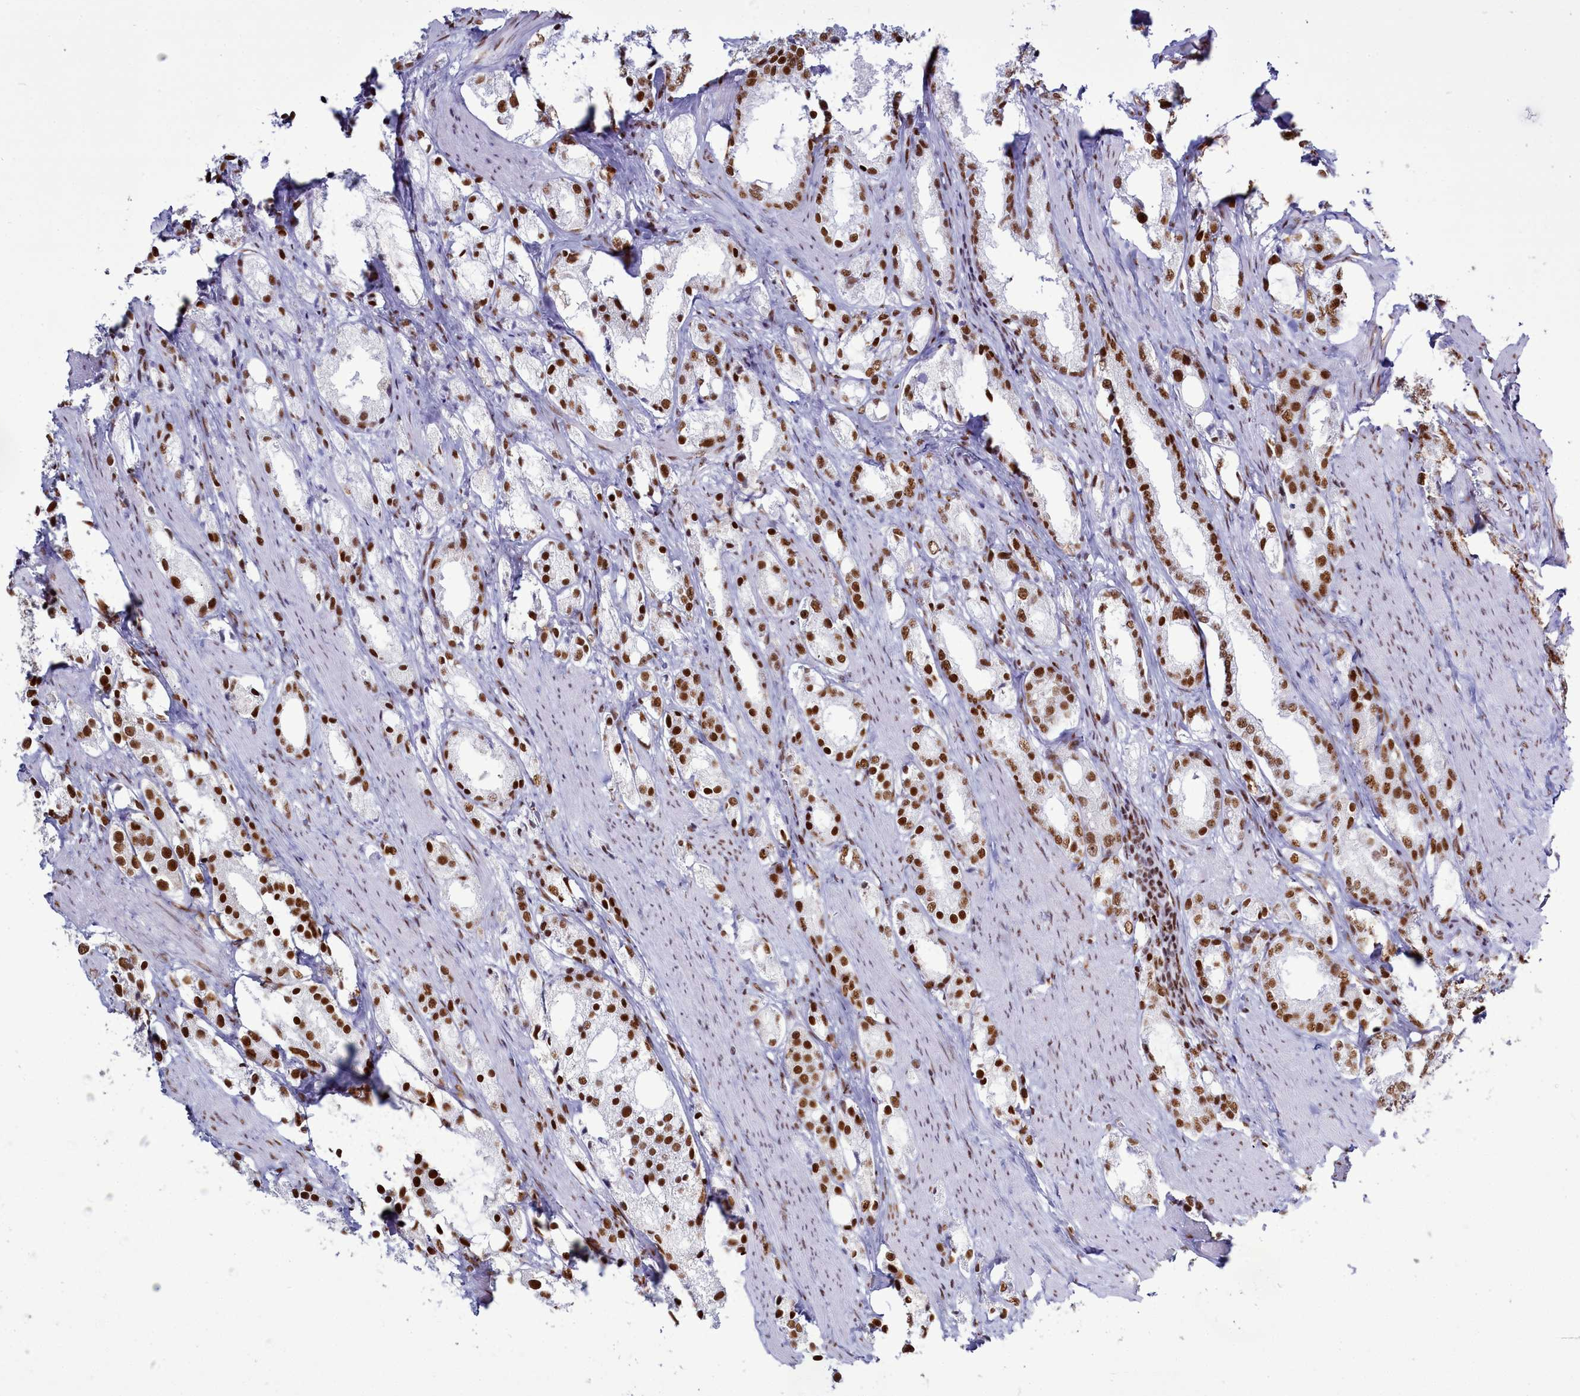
{"staining": {"intensity": "moderate", "quantity": ">75%", "location": "nuclear"}, "tissue": "prostate cancer", "cell_type": "Tumor cells", "image_type": "cancer", "snomed": [{"axis": "morphology", "description": "Adenocarcinoma, High grade"}, {"axis": "topography", "description": "Prostate"}], "caption": "Moderate nuclear protein staining is appreciated in approximately >75% of tumor cells in adenocarcinoma (high-grade) (prostate).", "gene": "RALY", "patient": {"sex": "male", "age": 66}}